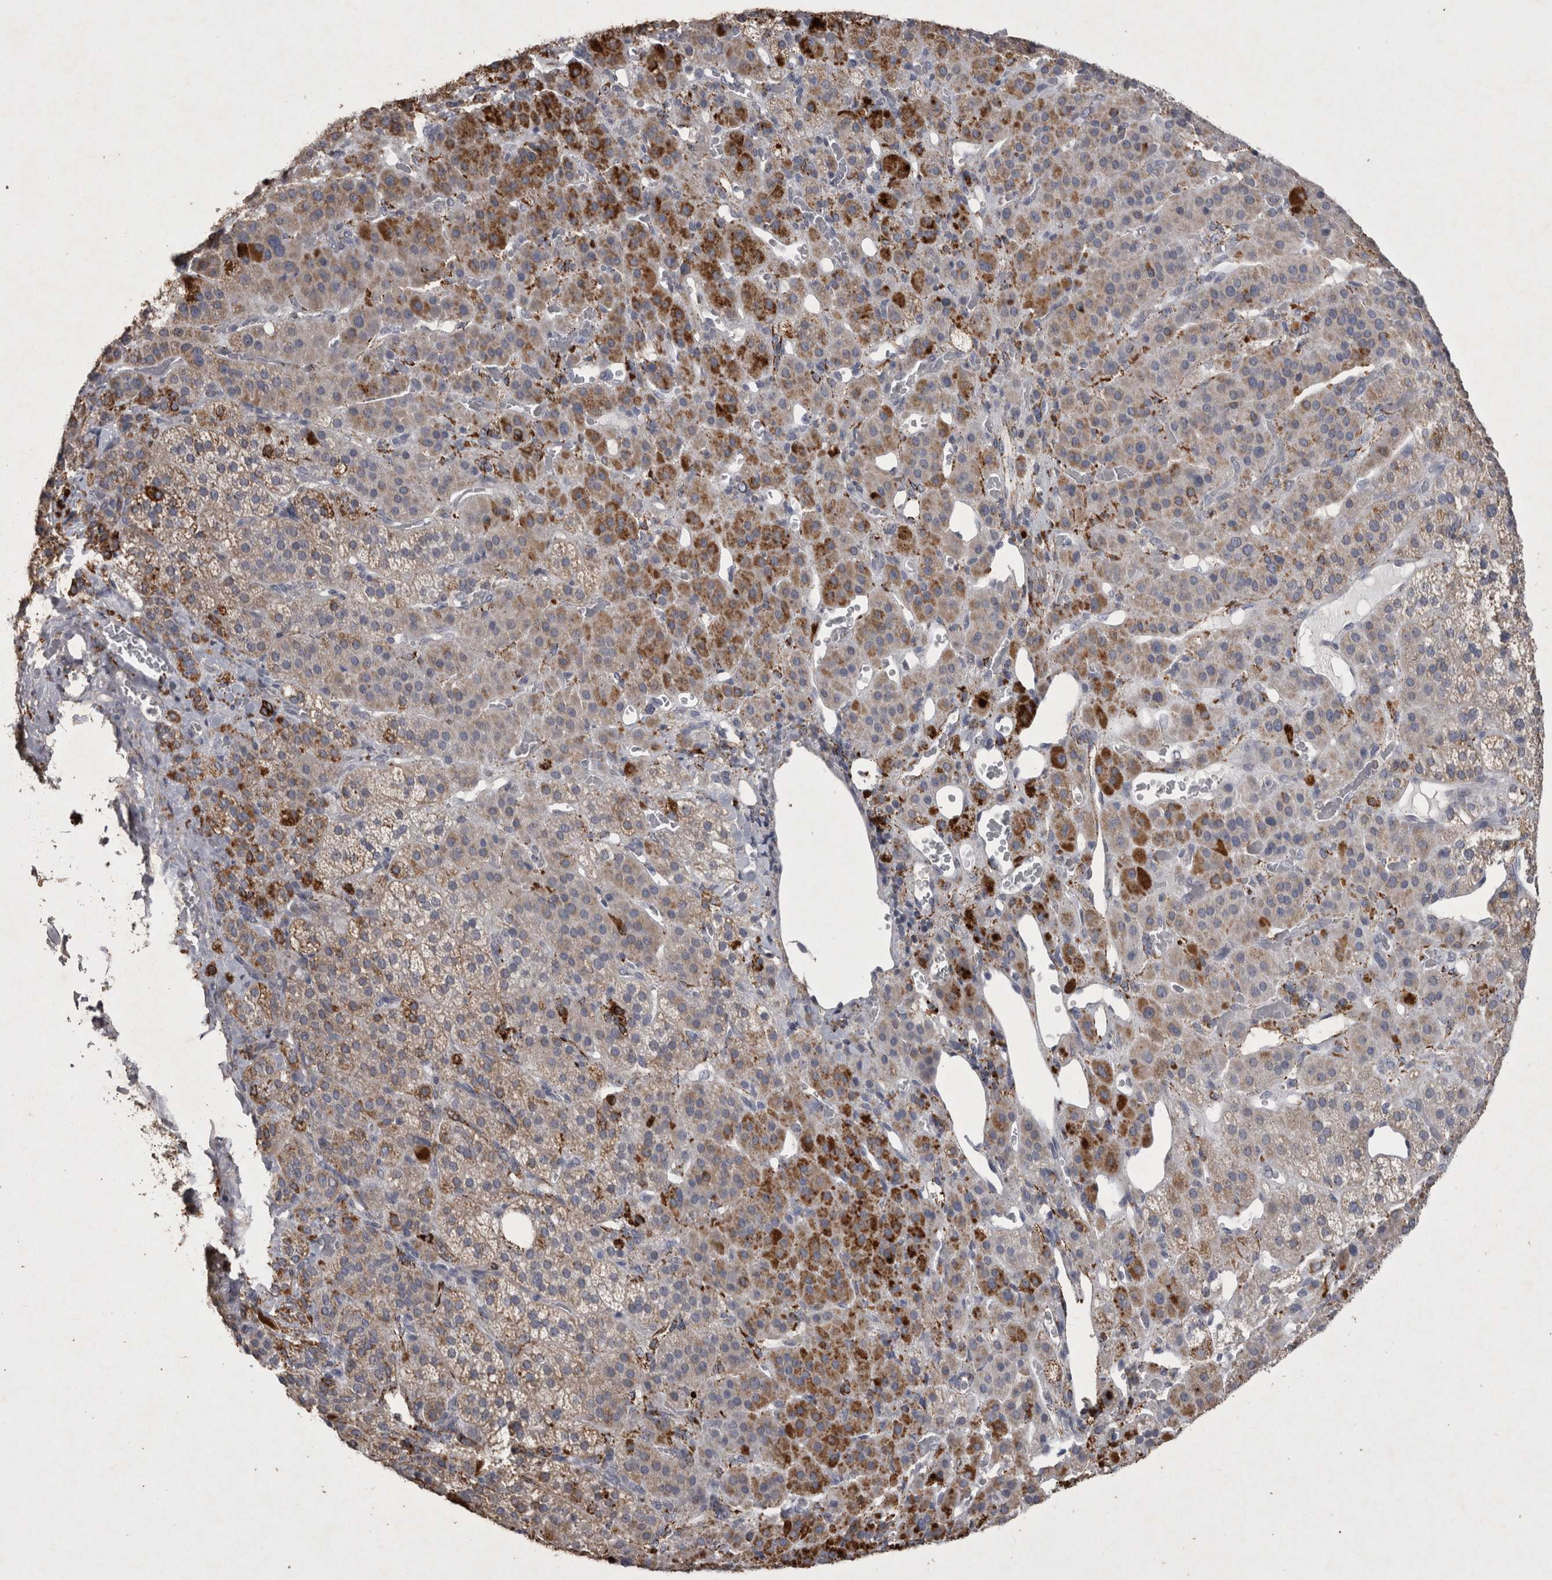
{"staining": {"intensity": "moderate", "quantity": "25%-75%", "location": "cytoplasmic/membranous"}, "tissue": "adrenal gland", "cell_type": "Glandular cells", "image_type": "normal", "snomed": [{"axis": "morphology", "description": "Normal tissue, NOS"}, {"axis": "topography", "description": "Adrenal gland"}], "caption": "The photomicrograph shows a brown stain indicating the presence of a protein in the cytoplasmic/membranous of glandular cells in adrenal gland.", "gene": "DKK3", "patient": {"sex": "male", "age": 57}}